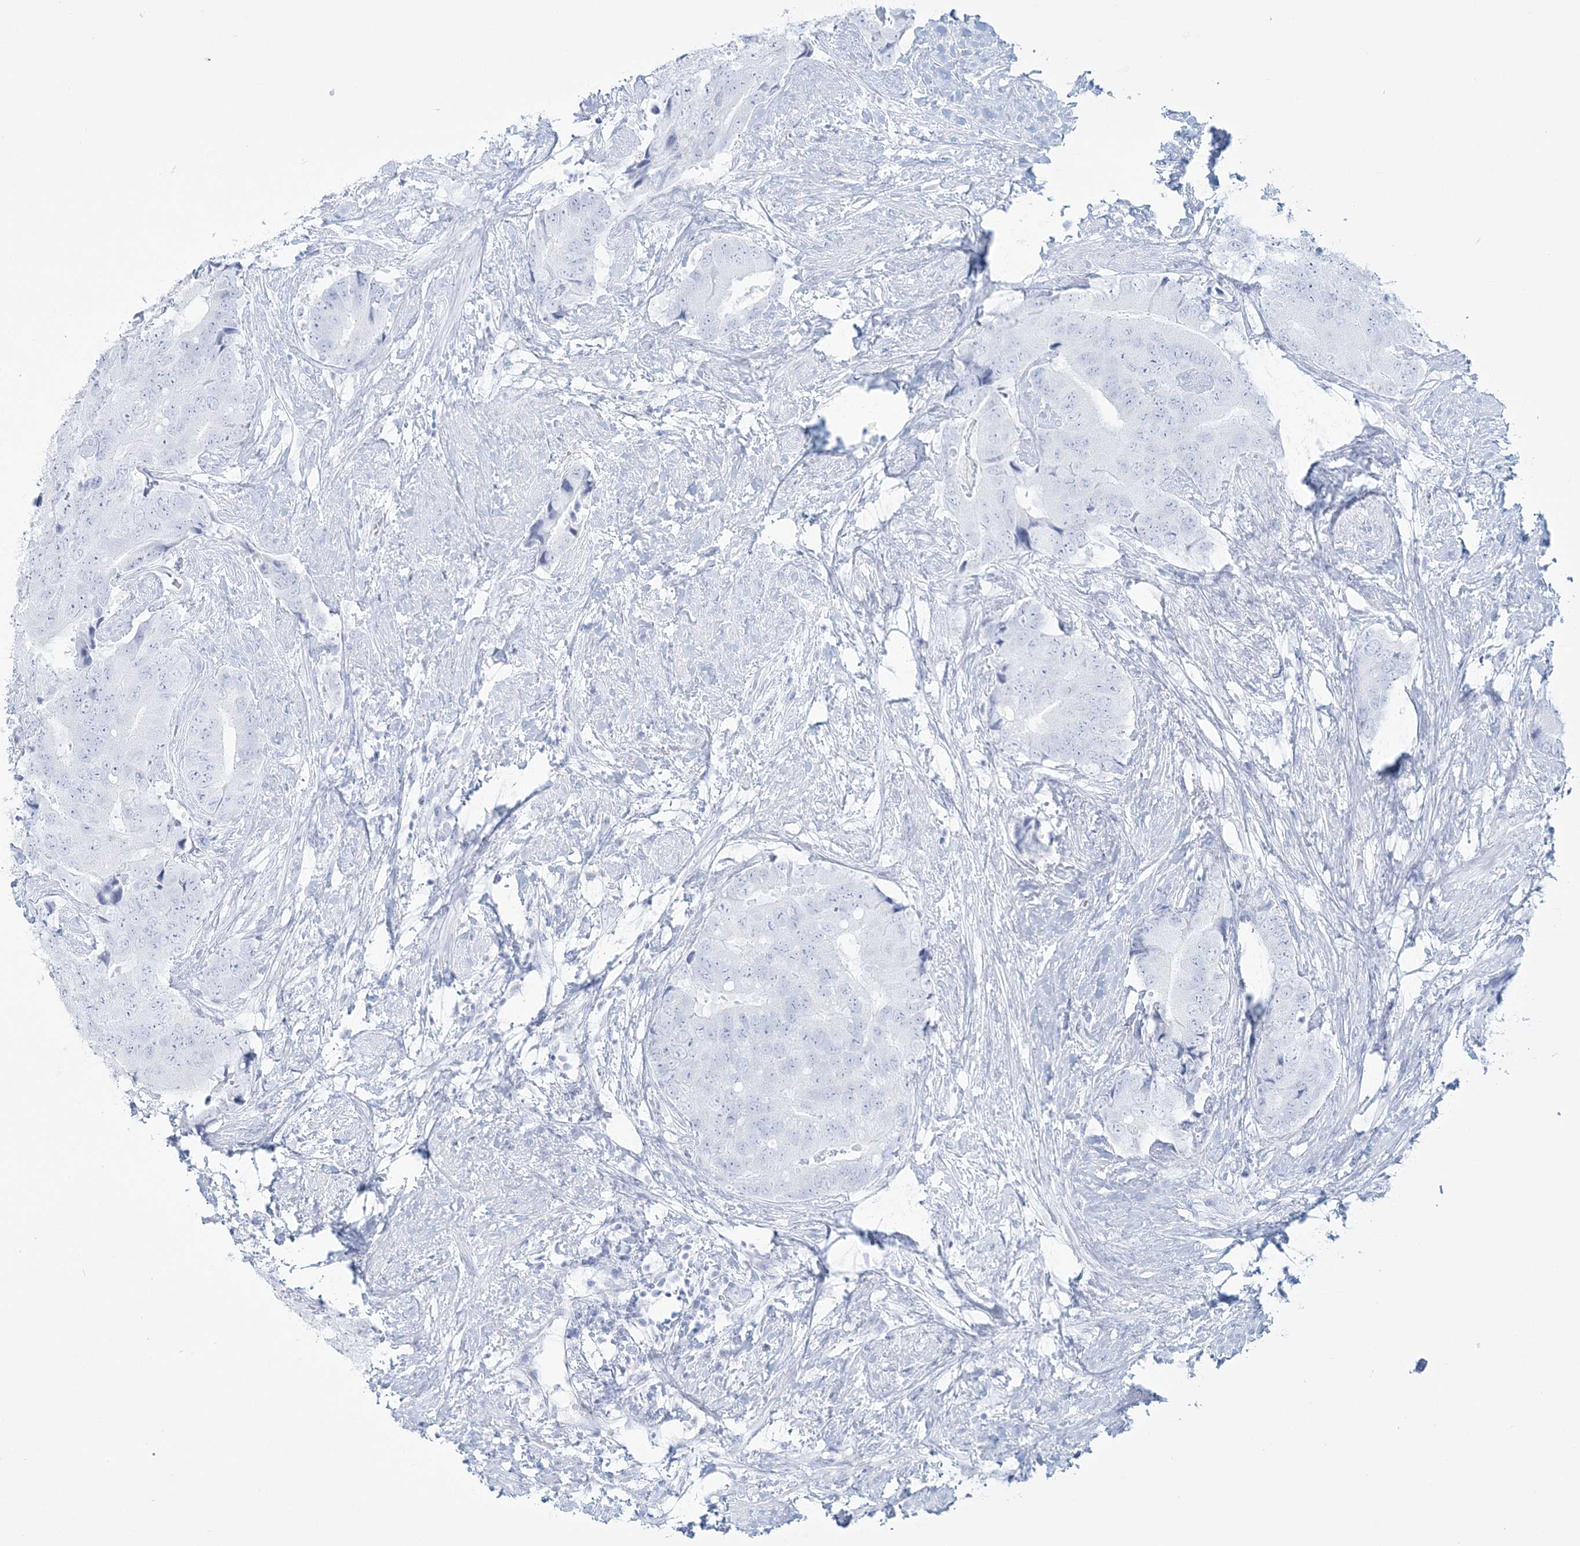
{"staining": {"intensity": "negative", "quantity": "none", "location": "none"}, "tissue": "prostate cancer", "cell_type": "Tumor cells", "image_type": "cancer", "snomed": [{"axis": "morphology", "description": "Adenocarcinoma, High grade"}, {"axis": "topography", "description": "Prostate"}], "caption": "Tumor cells are negative for brown protein staining in high-grade adenocarcinoma (prostate).", "gene": "ADGB", "patient": {"sex": "male", "age": 70}}